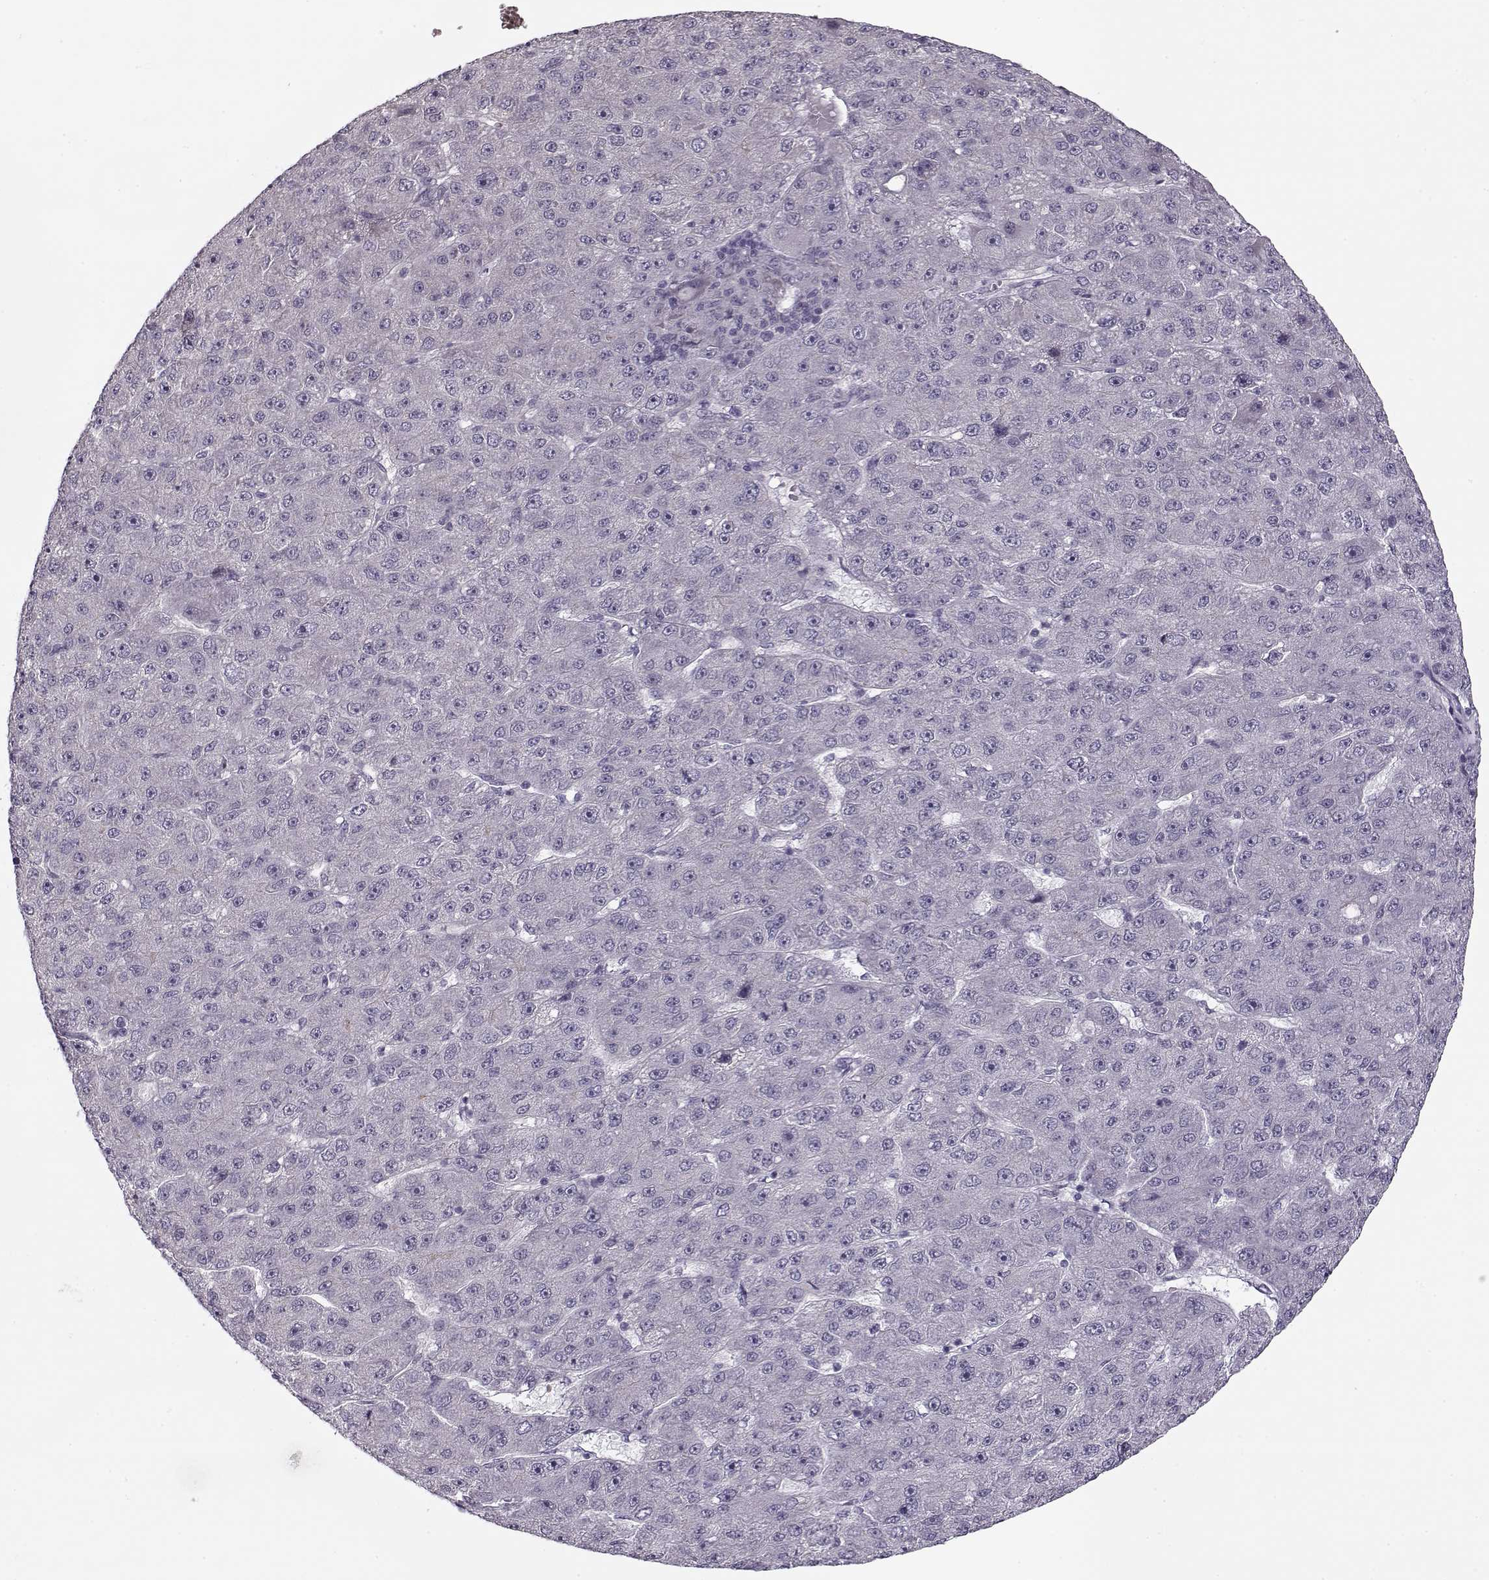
{"staining": {"intensity": "negative", "quantity": "none", "location": "none"}, "tissue": "liver cancer", "cell_type": "Tumor cells", "image_type": "cancer", "snomed": [{"axis": "morphology", "description": "Carcinoma, Hepatocellular, NOS"}, {"axis": "topography", "description": "Liver"}], "caption": "Tumor cells show no significant protein positivity in hepatocellular carcinoma (liver). (DAB immunohistochemistry (IHC) with hematoxylin counter stain).", "gene": "PNMT", "patient": {"sex": "male", "age": 67}}